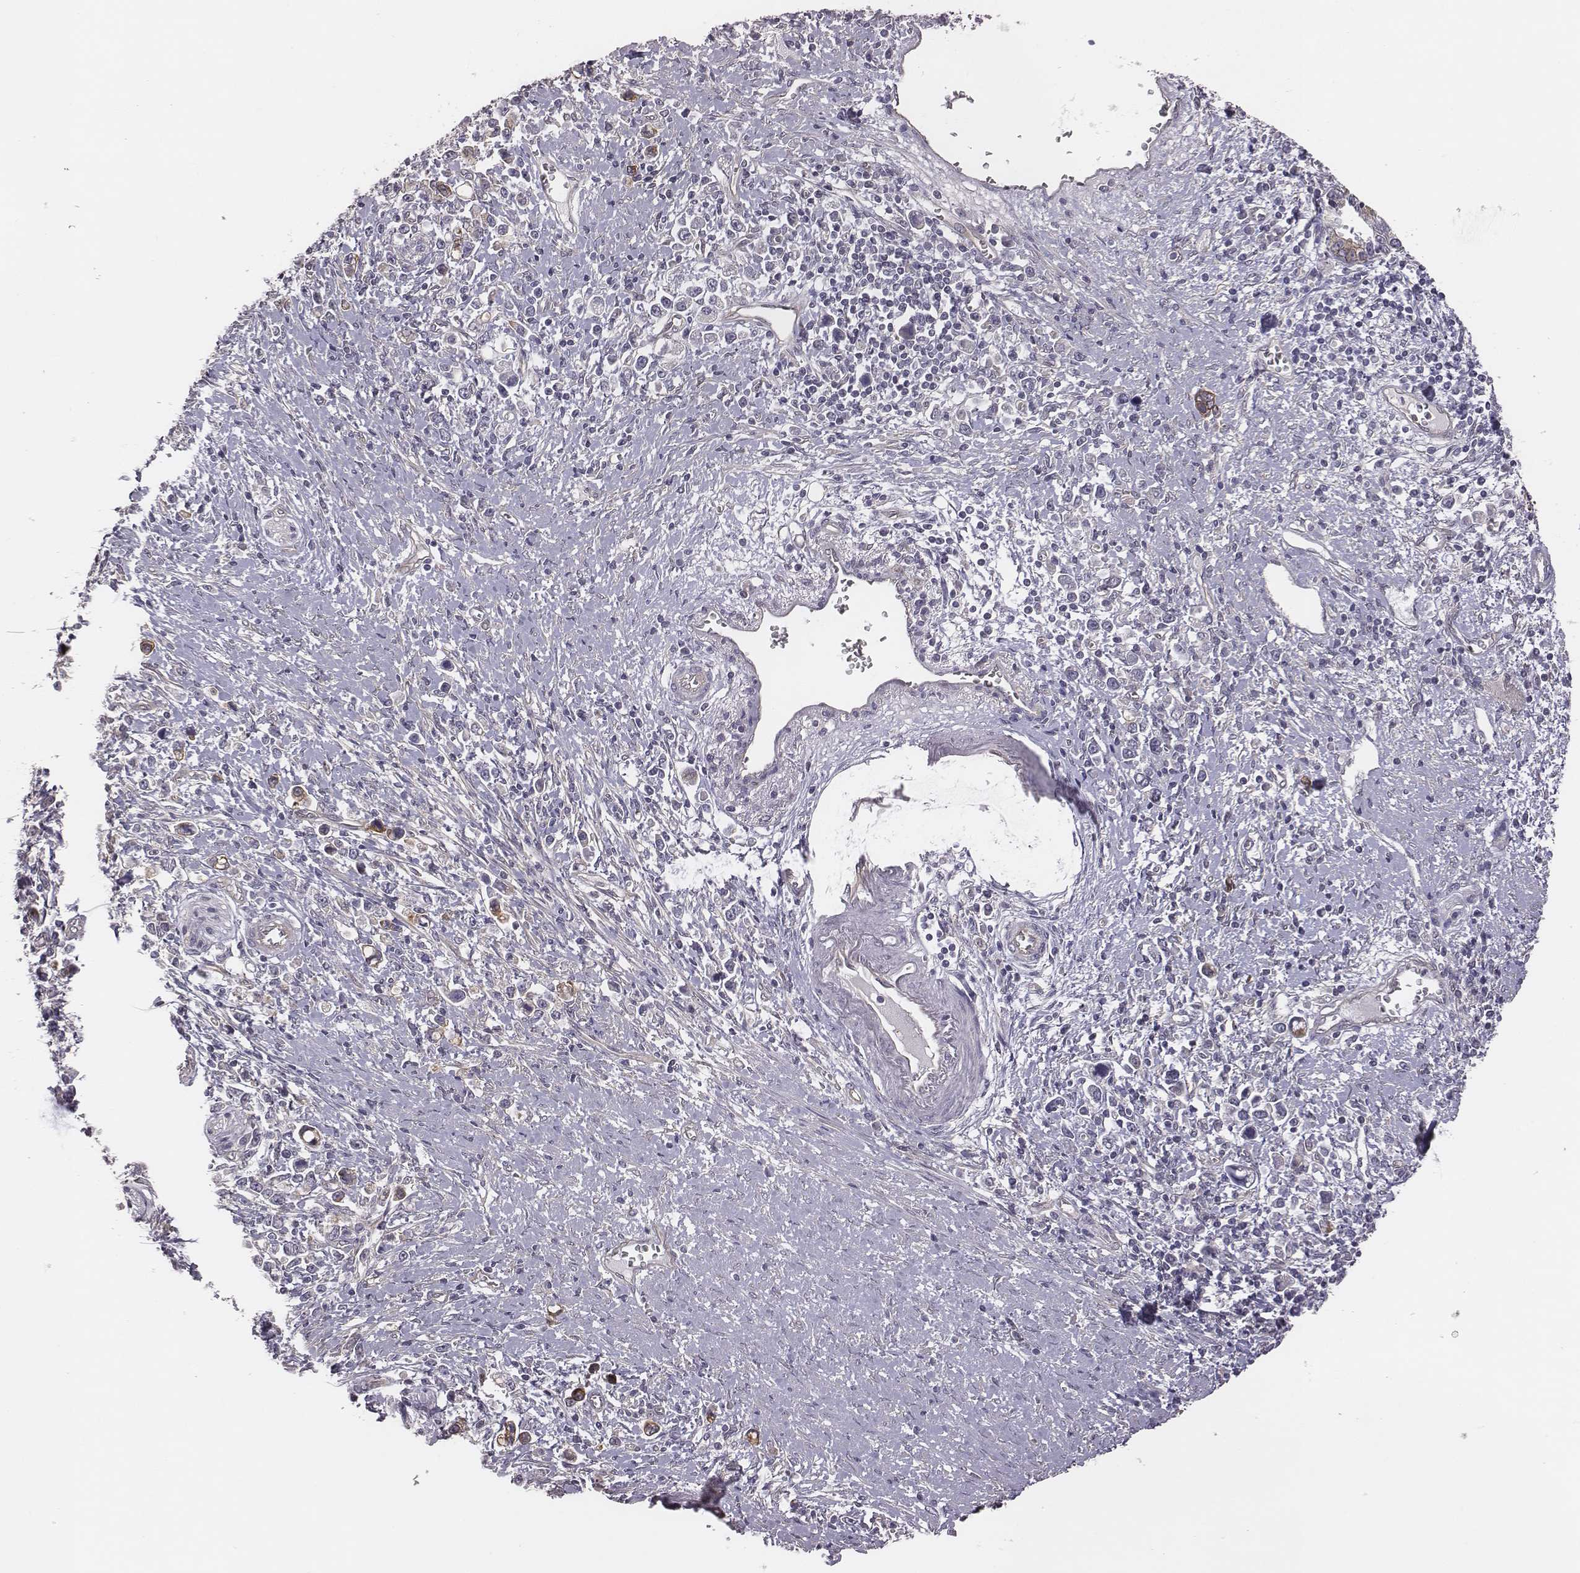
{"staining": {"intensity": "negative", "quantity": "none", "location": "none"}, "tissue": "stomach cancer", "cell_type": "Tumor cells", "image_type": "cancer", "snomed": [{"axis": "morphology", "description": "Adenocarcinoma, NOS"}, {"axis": "topography", "description": "Stomach"}], "caption": "This is an immunohistochemistry photomicrograph of human stomach adenocarcinoma. There is no expression in tumor cells.", "gene": "SCARF1", "patient": {"sex": "male", "age": 63}}